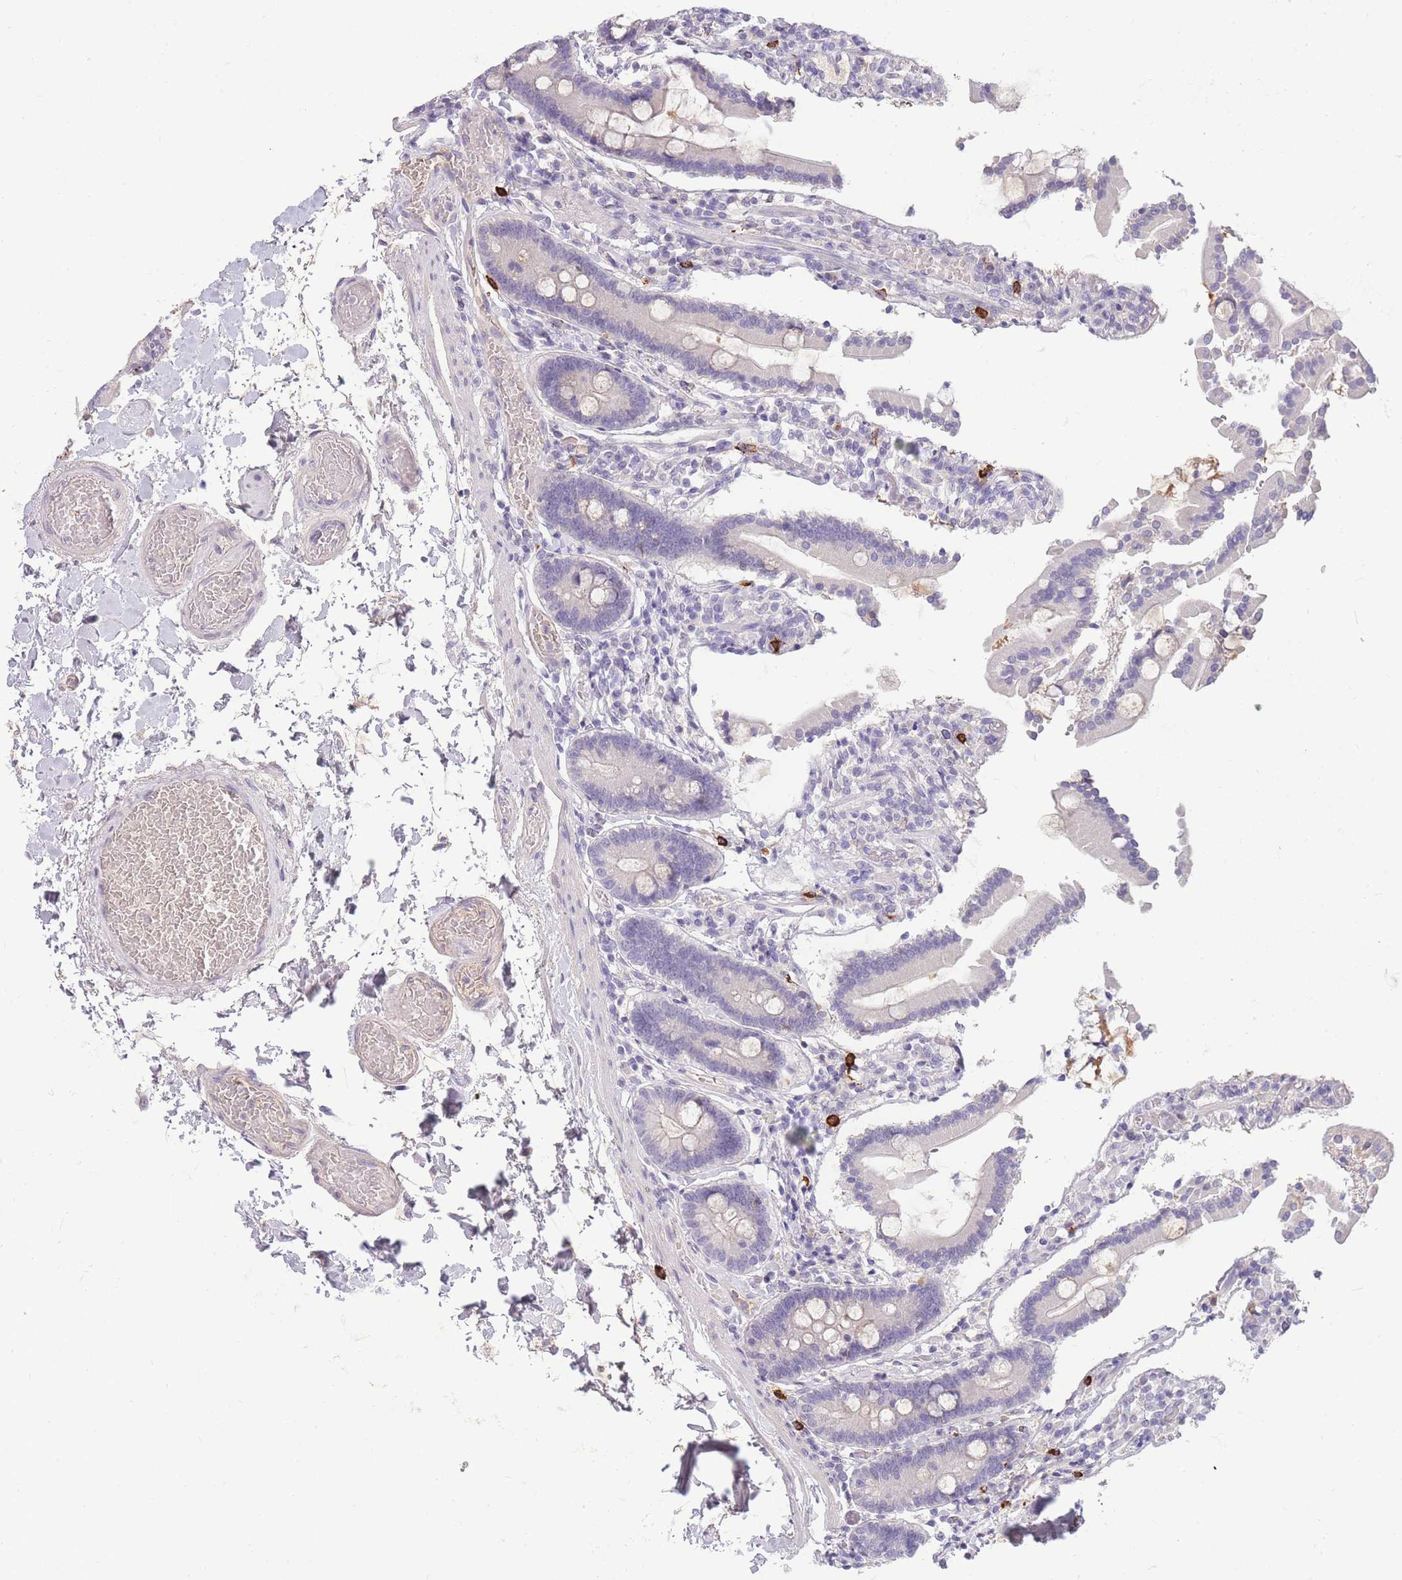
{"staining": {"intensity": "negative", "quantity": "none", "location": "none"}, "tissue": "duodenum", "cell_type": "Glandular cells", "image_type": "normal", "snomed": [{"axis": "morphology", "description": "Normal tissue, NOS"}, {"axis": "topography", "description": "Duodenum"}], "caption": "High magnification brightfield microscopy of benign duodenum stained with DAB (3,3'-diaminobenzidine) (brown) and counterstained with hematoxylin (blue): glandular cells show no significant staining.", "gene": "TPSD1", "patient": {"sex": "male", "age": 55}}